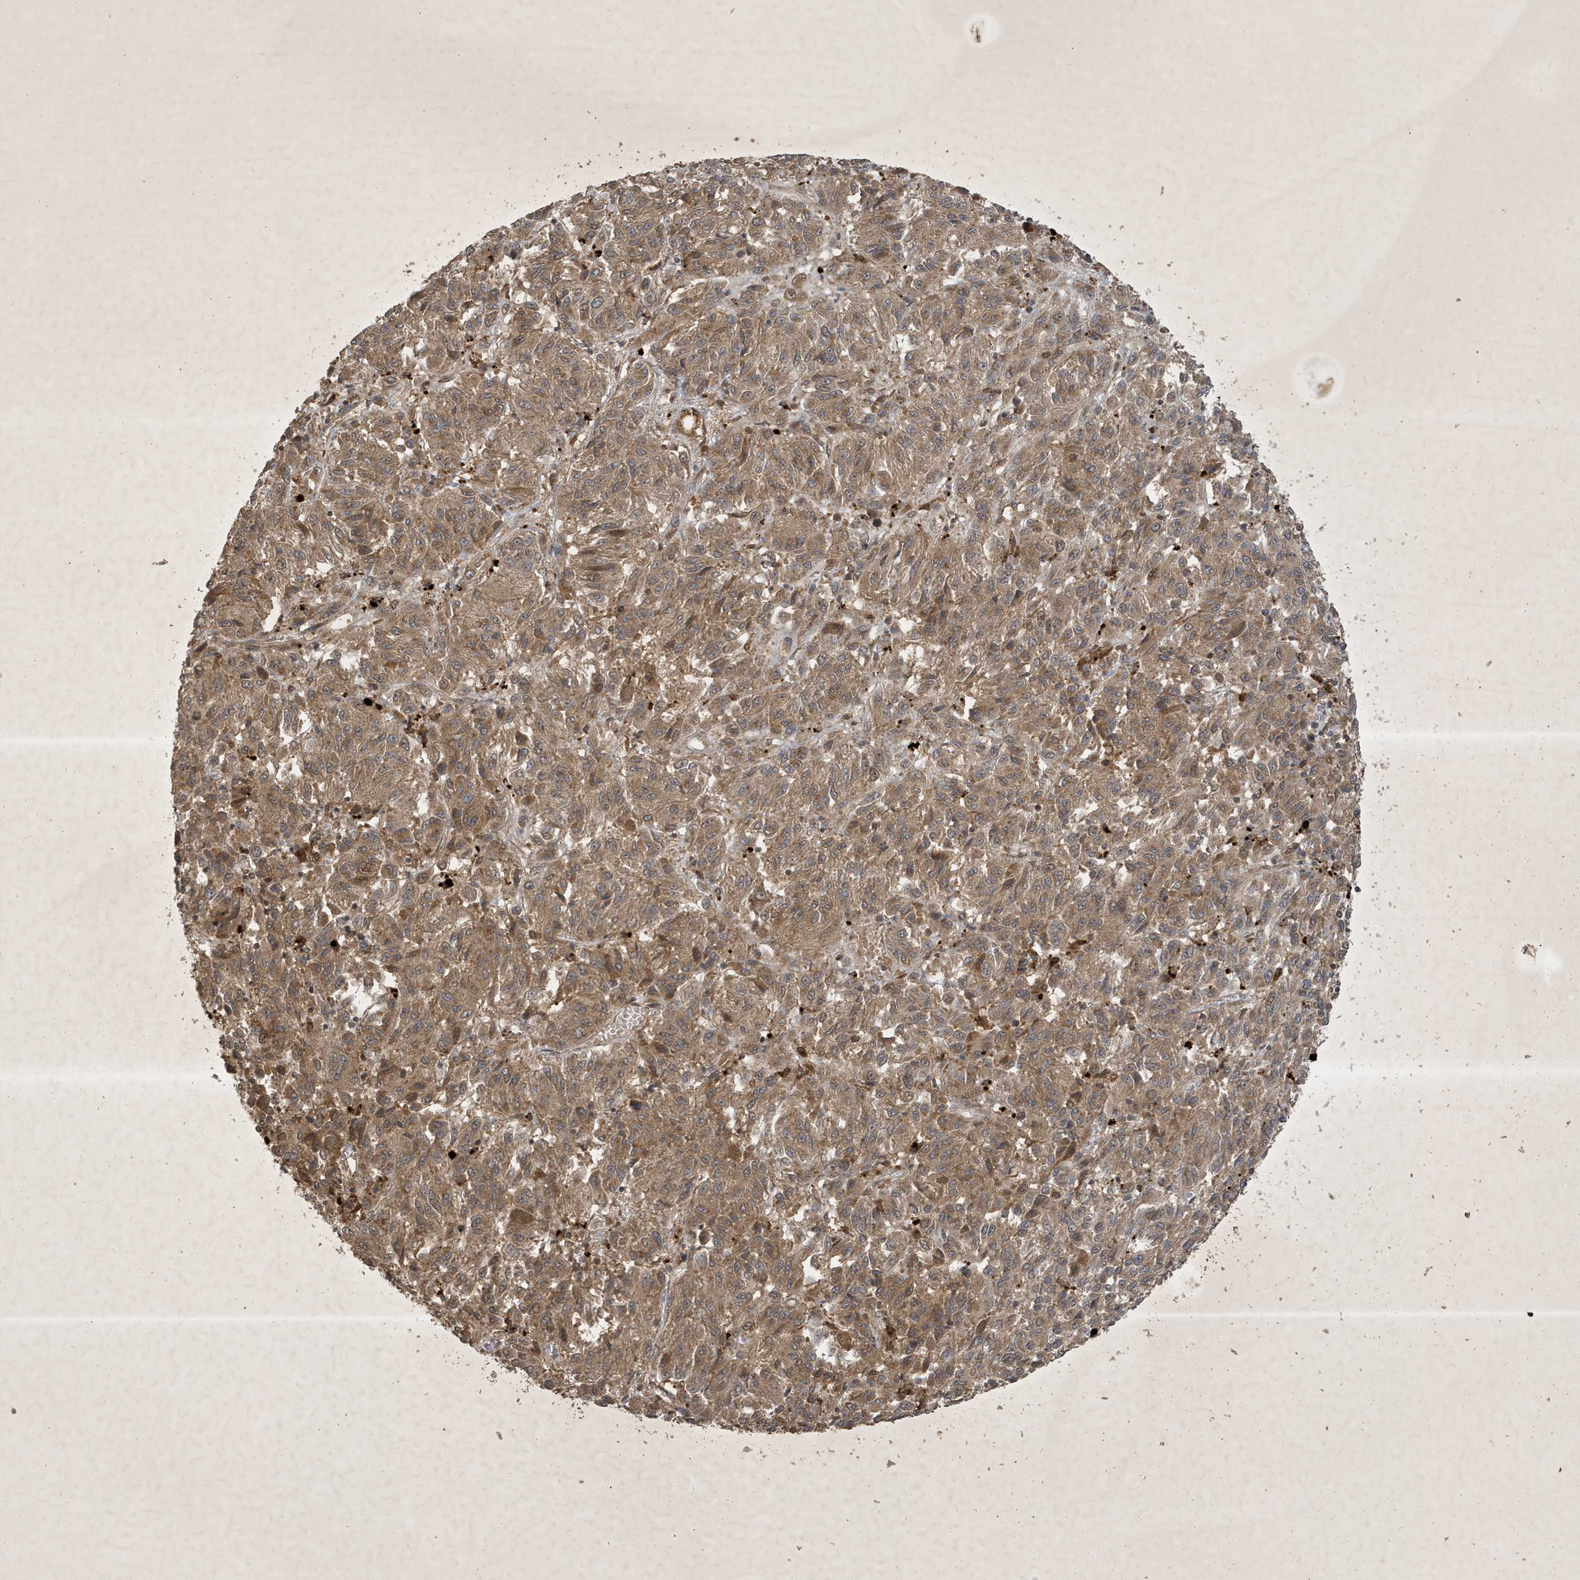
{"staining": {"intensity": "moderate", "quantity": ">75%", "location": "cytoplasmic/membranous"}, "tissue": "melanoma", "cell_type": "Tumor cells", "image_type": "cancer", "snomed": [{"axis": "morphology", "description": "Malignant melanoma, Metastatic site"}, {"axis": "topography", "description": "Lung"}], "caption": "Immunohistochemistry micrograph of neoplastic tissue: human malignant melanoma (metastatic site) stained using immunohistochemistry (IHC) displays medium levels of moderate protein expression localized specifically in the cytoplasmic/membranous of tumor cells, appearing as a cytoplasmic/membranous brown color.", "gene": "STX10", "patient": {"sex": "male", "age": 64}}